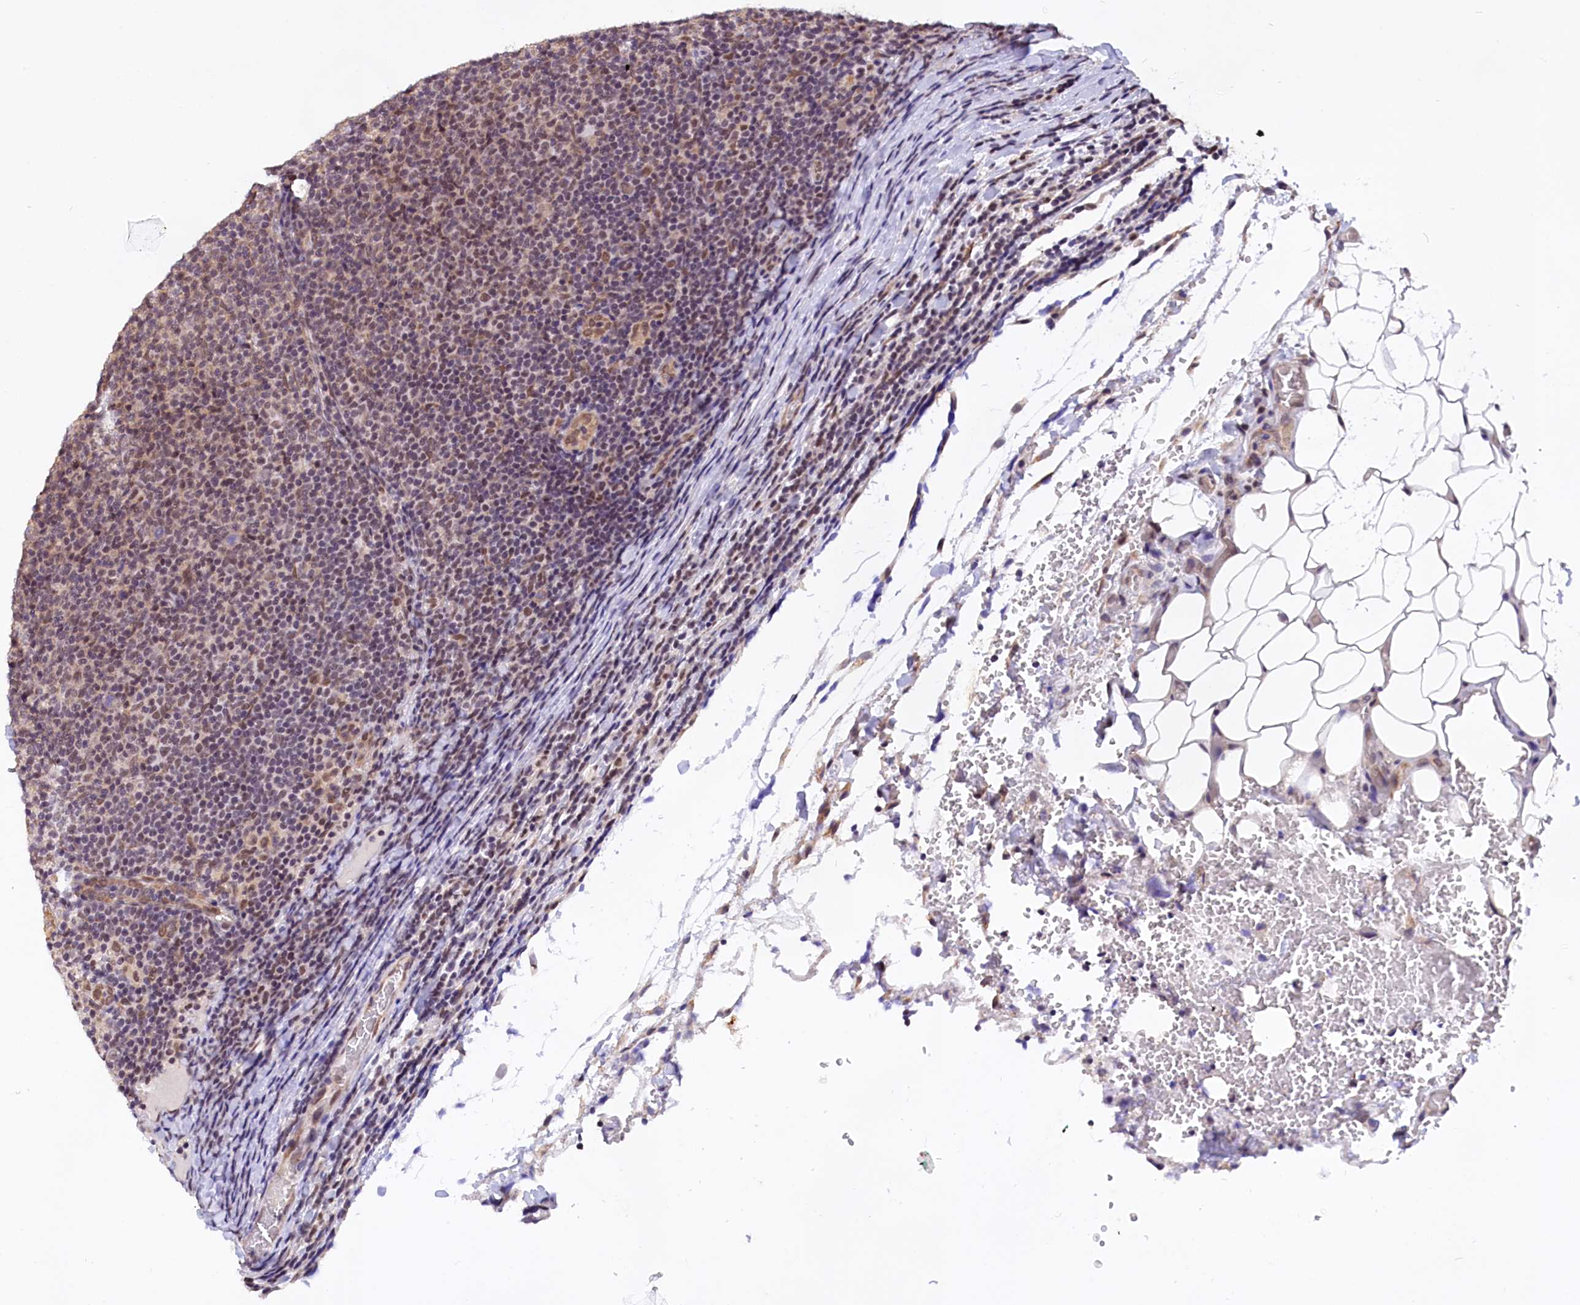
{"staining": {"intensity": "moderate", "quantity": "<25%", "location": "nuclear"}, "tissue": "lymphoma", "cell_type": "Tumor cells", "image_type": "cancer", "snomed": [{"axis": "morphology", "description": "Malignant lymphoma, non-Hodgkin's type, Low grade"}, {"axis": "topography", "description": "Lymph node"}], "caption": "High-magnification brightfield microscopy of malignant lymphoma, non-Hodgkin's type (low-grade) stained with DAB (3,3'-diaminobenzidine) (brown) and counterstained with hematoxylin (blue). tumor cells exhibit moderate nuclear expression is present in about<25% of cells. (Brightfield microscopy of DAB IHC at high magnification).", "gene": "ZC3H4", "patient": {"sex": "male", "age": 66}}